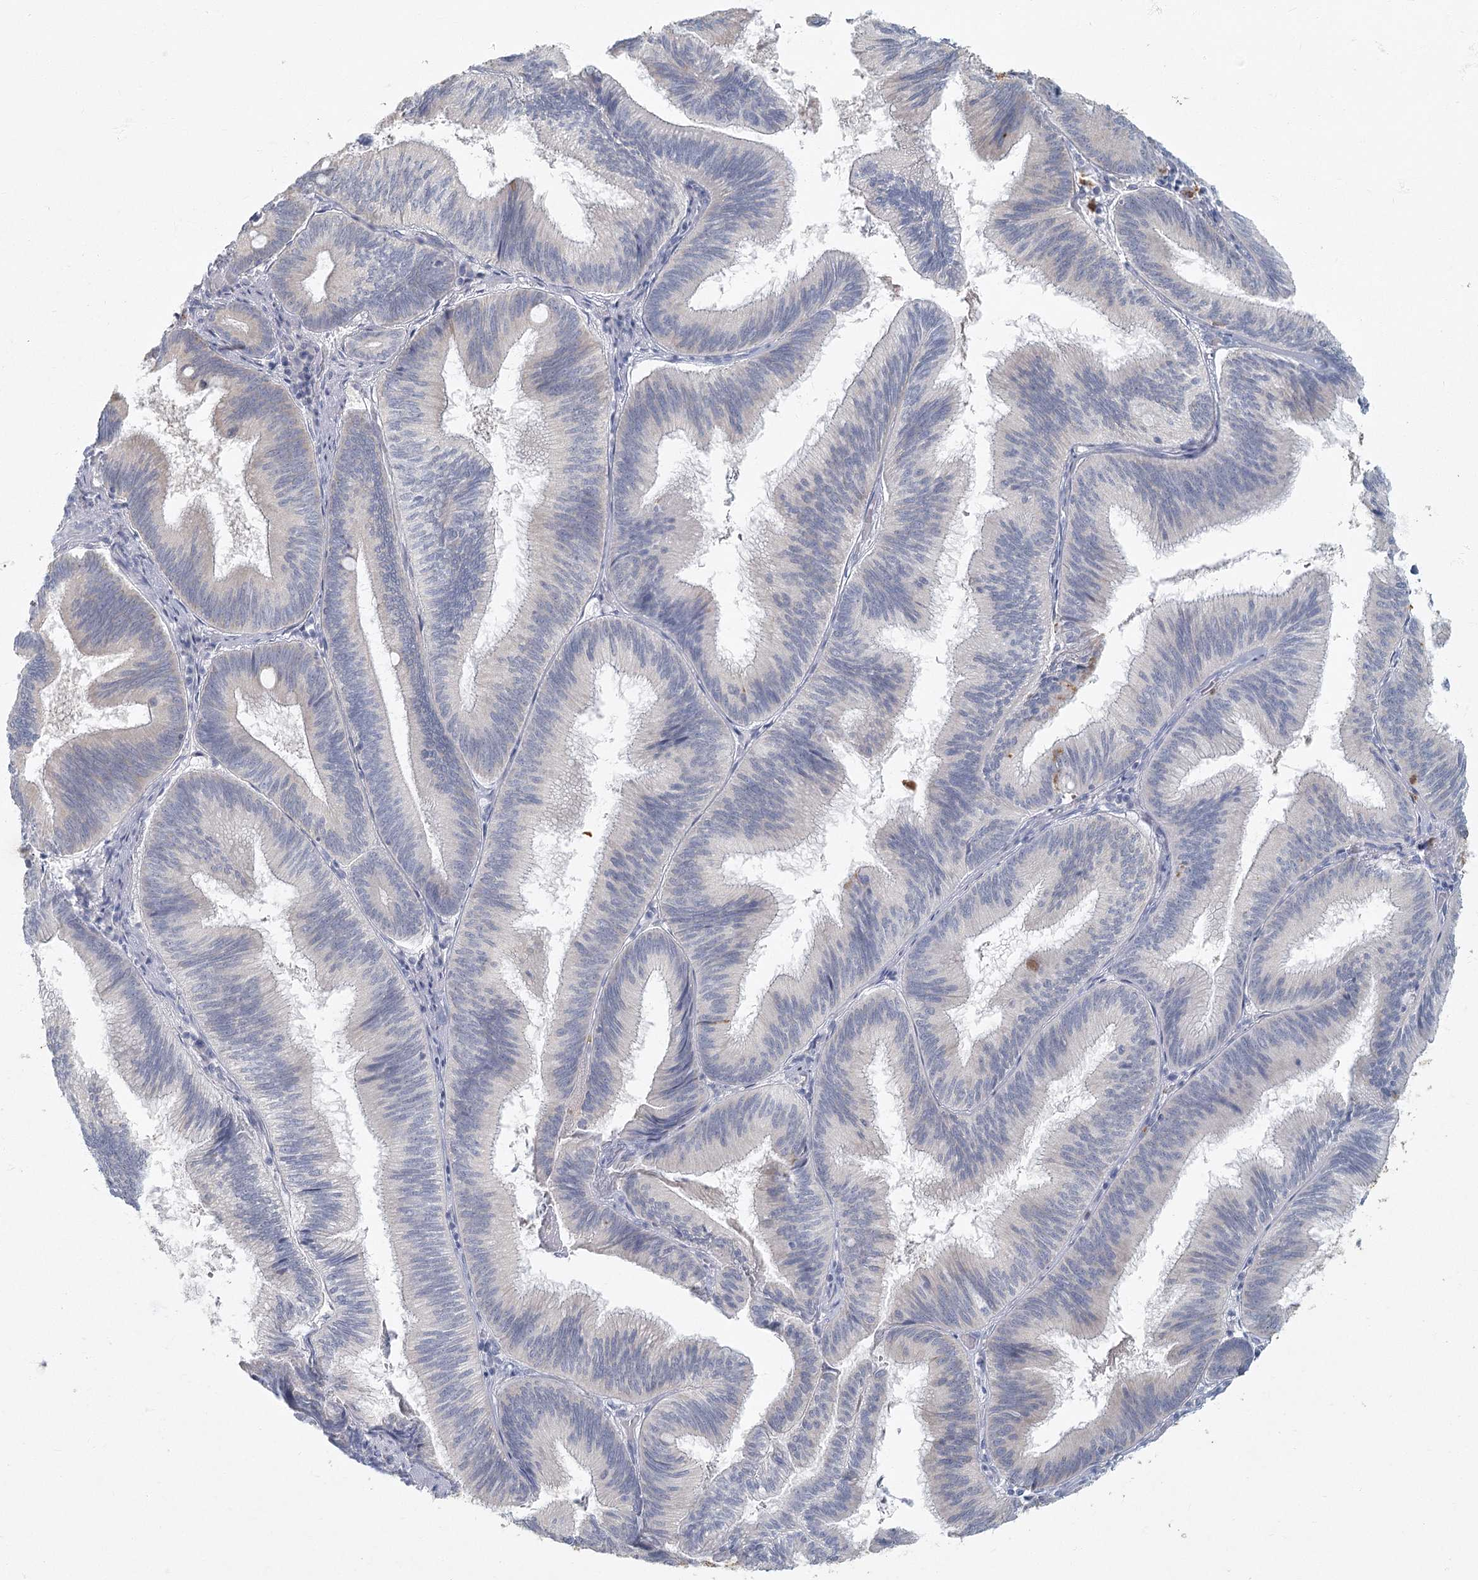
{"staining": {"intensity": "weak", "quantity": "<25%", "location": "cytoplasmic/membranous"}, "tissue": "pancreatic cancer", "cell_type": "Tumor cells", "image_type": "cancer", "snomed": [{"axis": "morphology", "description": "Adenocarcinoma, NOS"}, {"axis": "topography", "description": "Pancreas"}], "caption": "Immunohistochemistry (IHC) histopathology image of neoplastic tissue: pancreatic cancer stained with DAB (3,3'-diaminobenzidine) shows no significant protein positivity in tumor cells.", "gene": "FAM110C", "patient": {"sex": "male", "age": 82}}